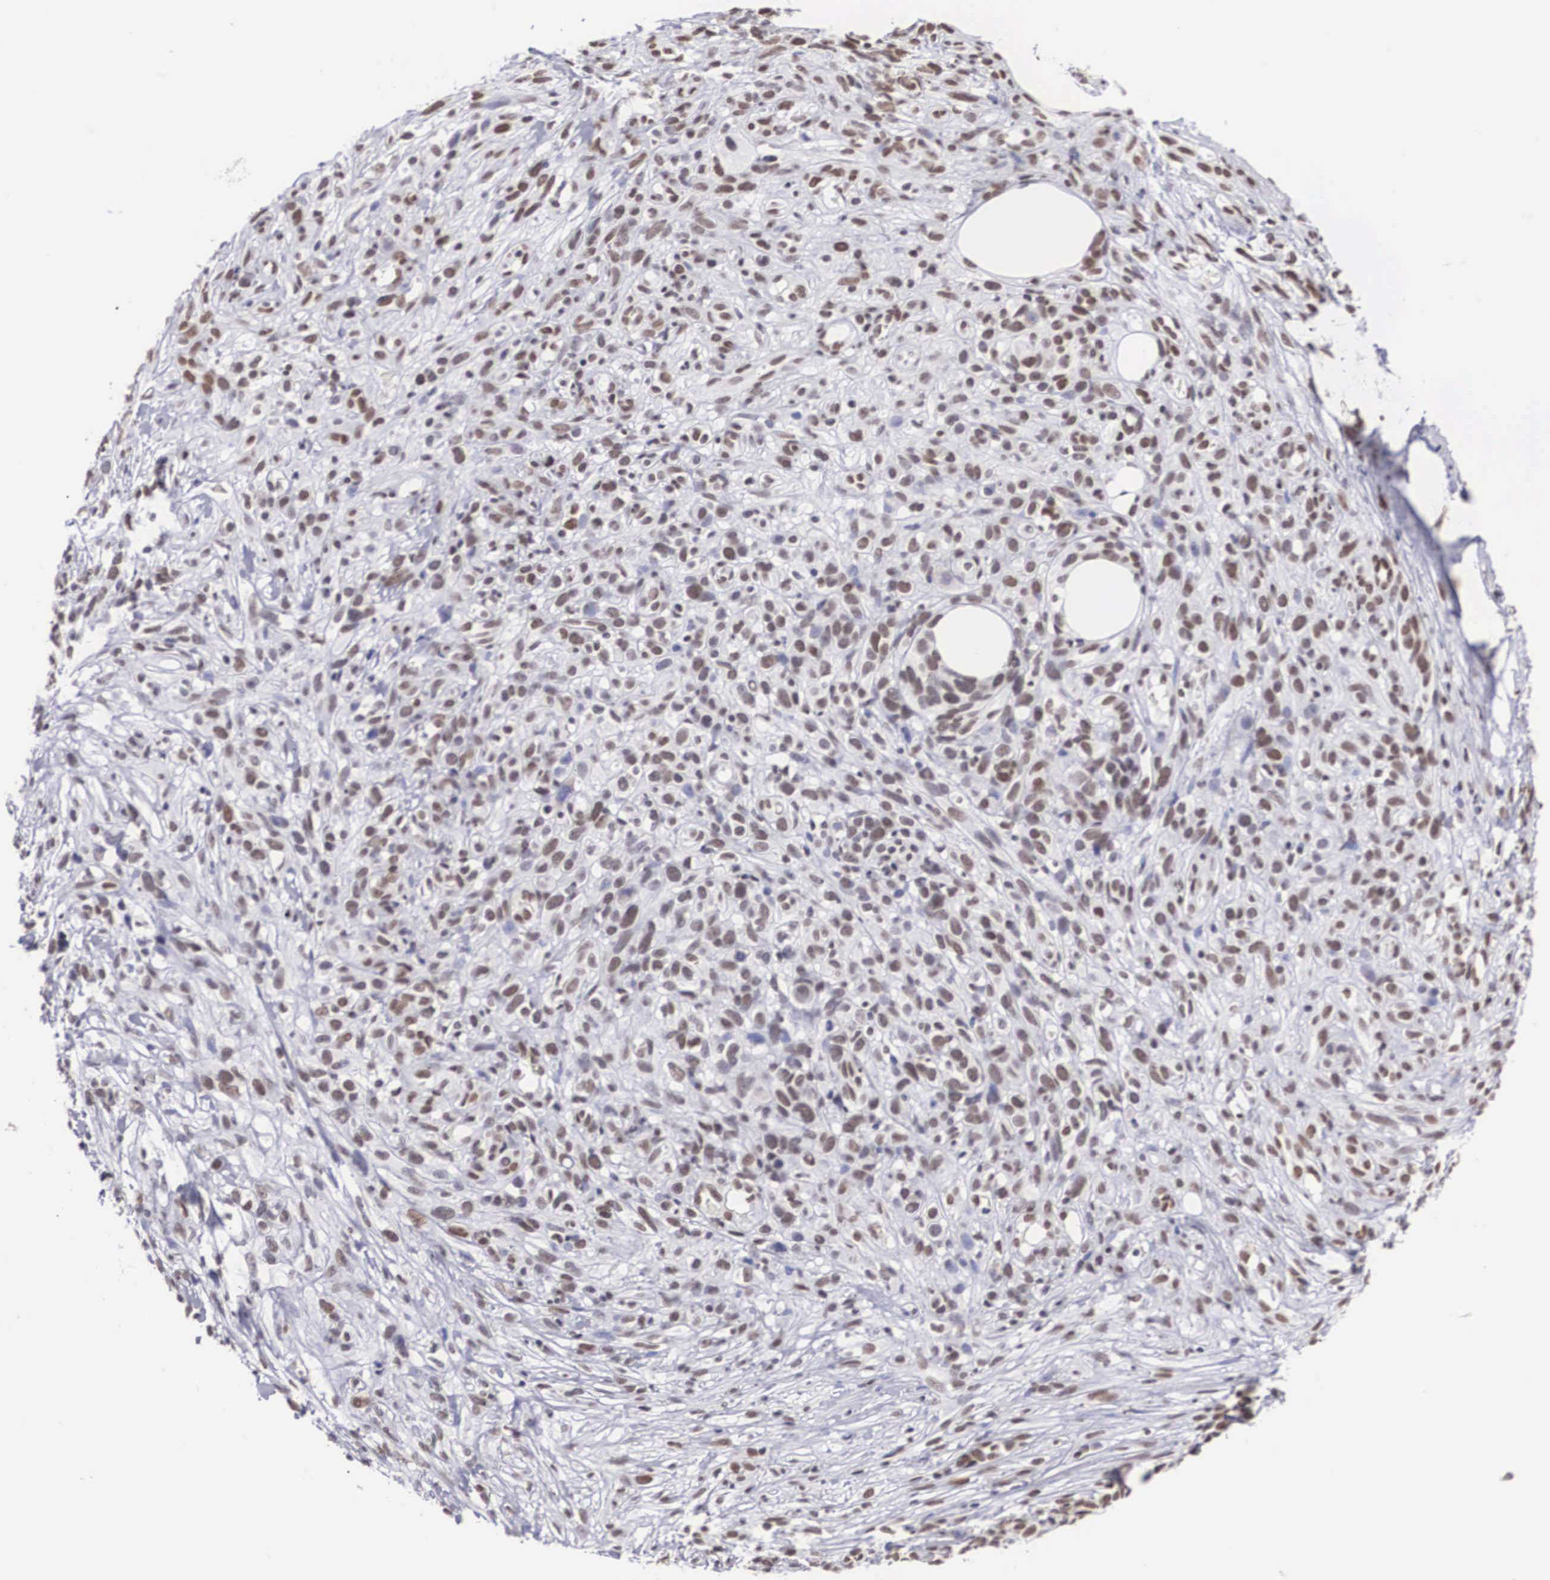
{"staining": {"intensity": "weak", "quantity": "25%-75%", "location": "nuclear"}, "tissue": "melanoma", "cell_type": "Tumor cells", "image_type": "cancer", "snomed": [{"axis": "morphology", "description": "Malignant melanoma, NOS"}, {"axis": "topography", "description": "Skin"}], "caption": "Tumor cells demonstrate weak nuclear expression in approximately 25%-75% of cells in melanoma.", "gene": "CSTF2", "patient": {"sex": "female", "age": 85}}